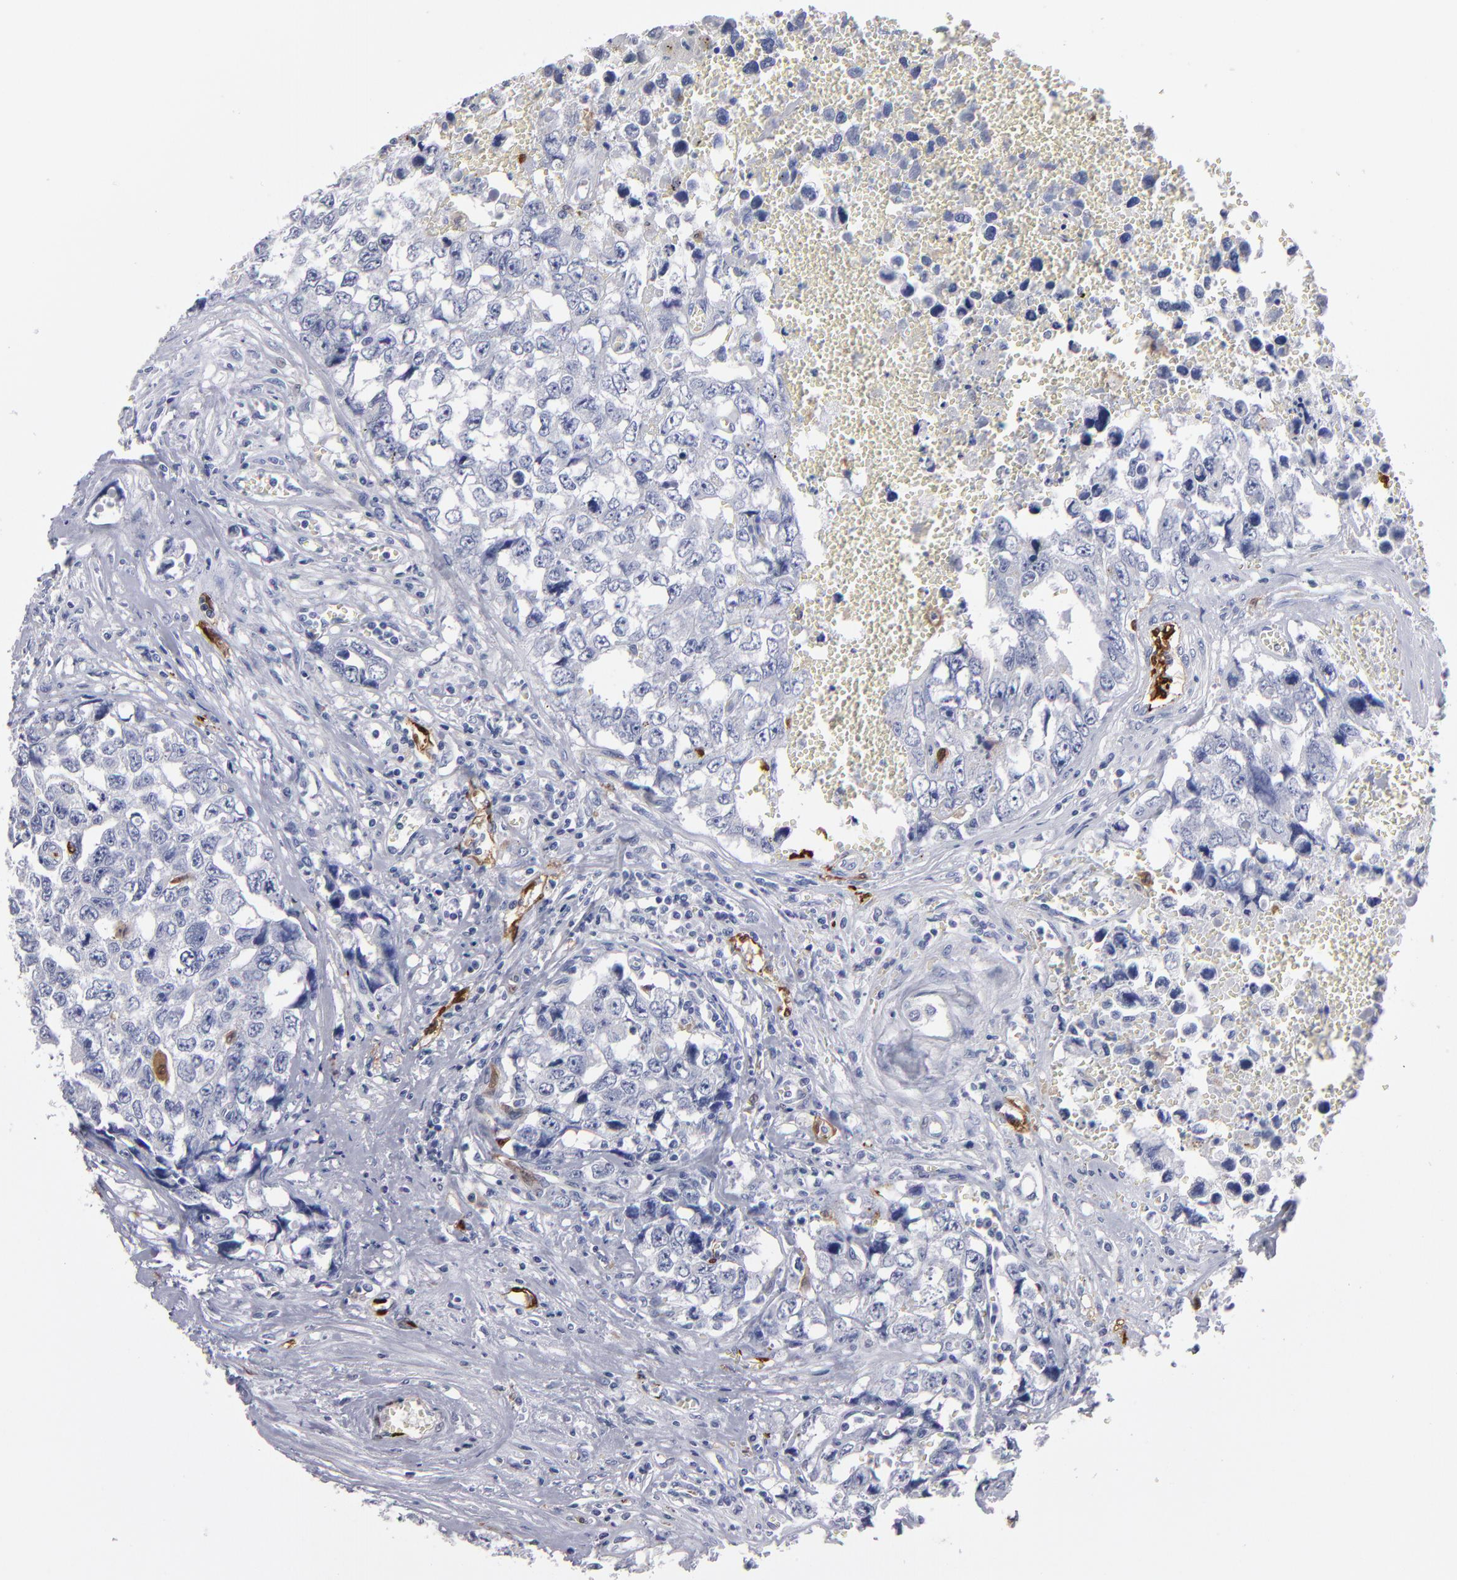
{"staining": {"intensity": "negative", "quantity": "none", "location": "none"}, "tissue": "testis cancer", "cell_type": "Tumor cells", "image_type": "cancer", "snomed": [{"axis": "morphology", "description": "Carcinoma, Embryonal, NOS"}, {"axis": "topography", "description": "Testis"}], "caption": "Protein analysis of testis cancer (embryonal carcinoma) exhibits no significant expression in tumor cells.", "gene": "FABP4", "patient": {"sex": "male", "age": 31}}